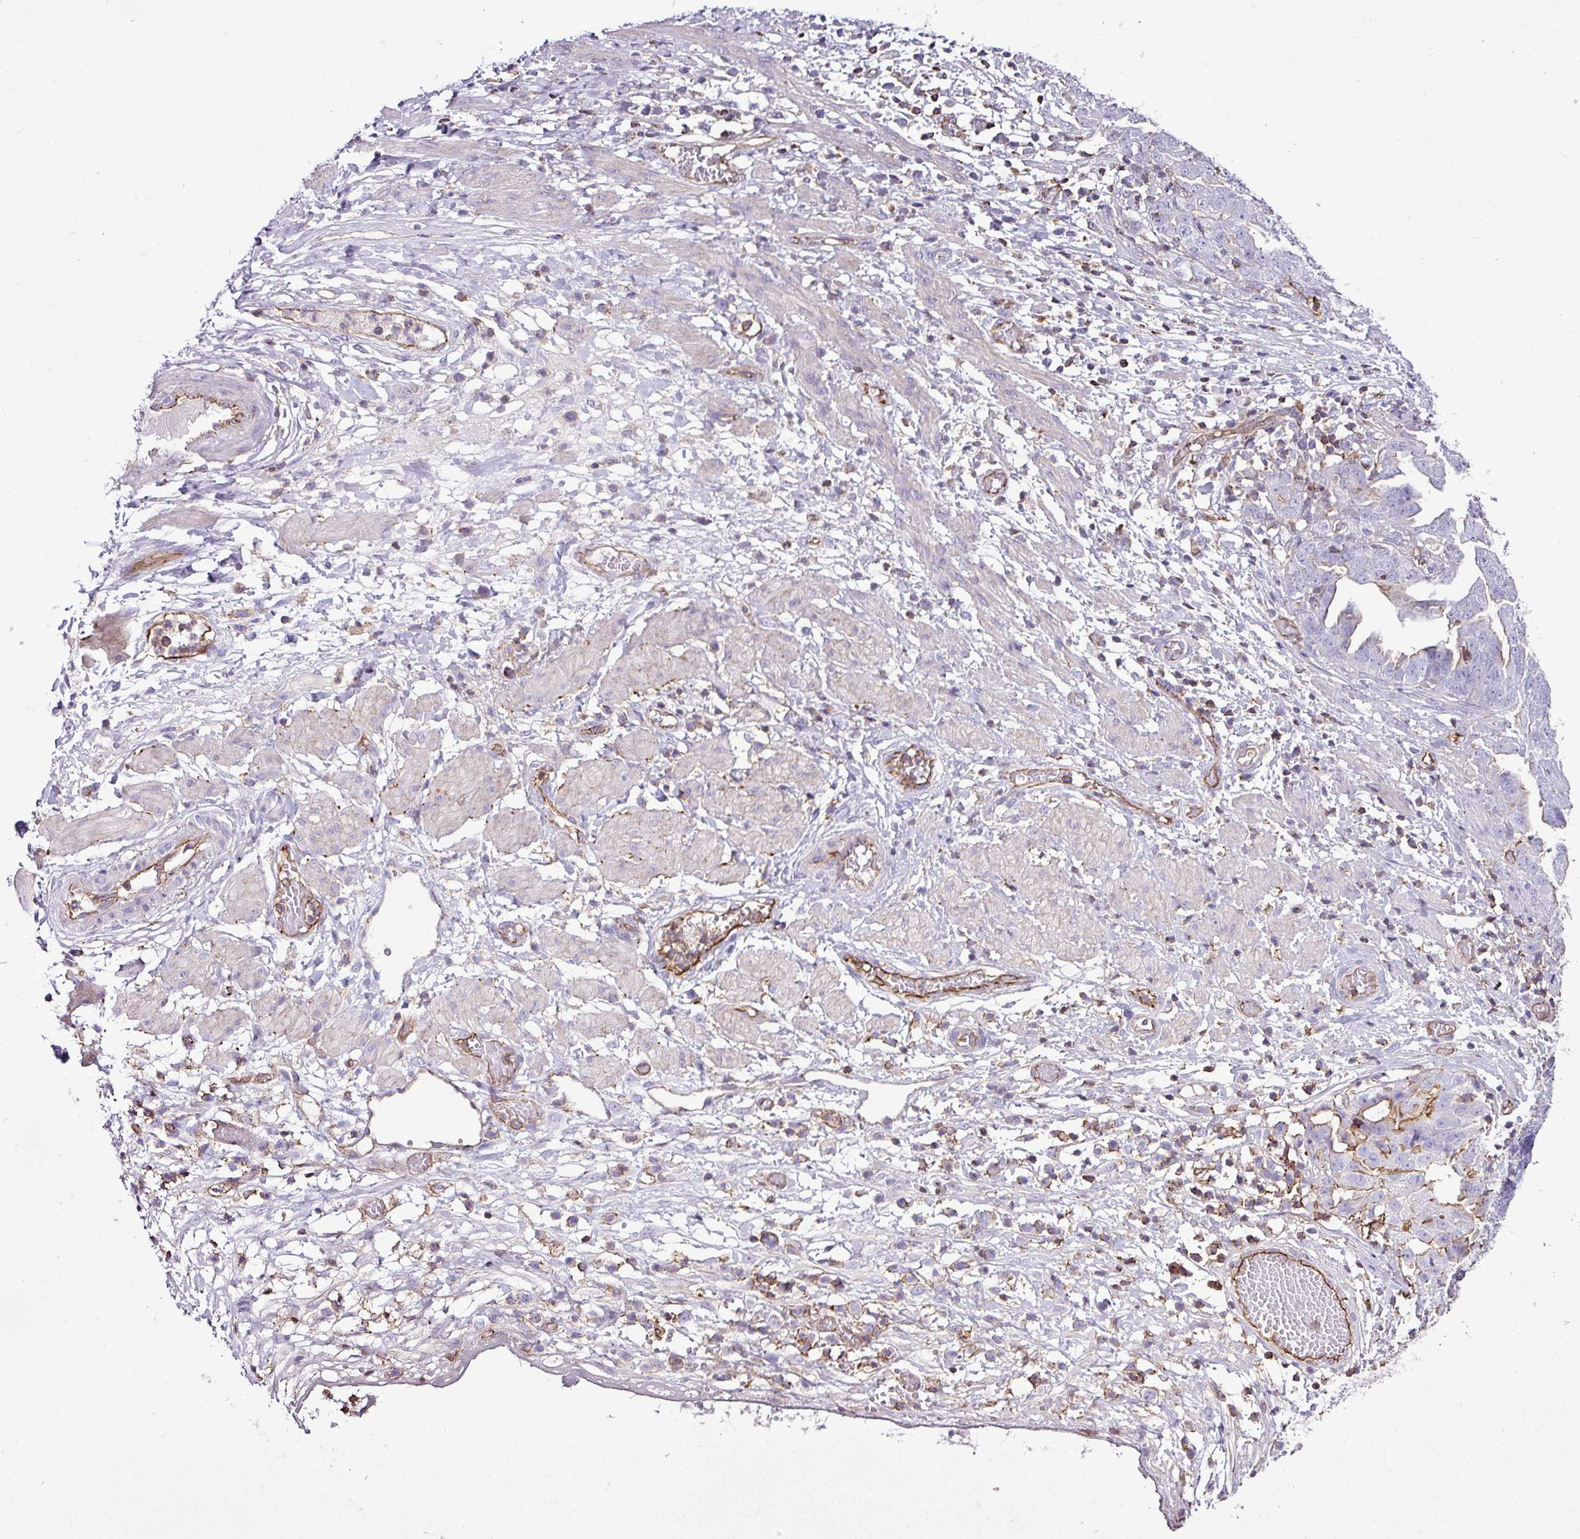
{"staining": {"intensity": "negative", "quantity": "none", "location": "none"}, "tissue": "ovarian cancer", "cell_type": "Tumor cells", "image_type": "cancer", "snomed": [{"axis": "morphology", "description": "Cystadenocarcinoma, serous, NOS"}, {"axis": "topography", "description": "Ovary"}], "caption": "The immunohistochemistry photomicrograph has no significant expression in tumor cells of ovarian serous cystadenocarcinoma tissue.", "gene": "EME2", "patient": {"sex": "female", "age": 58}}